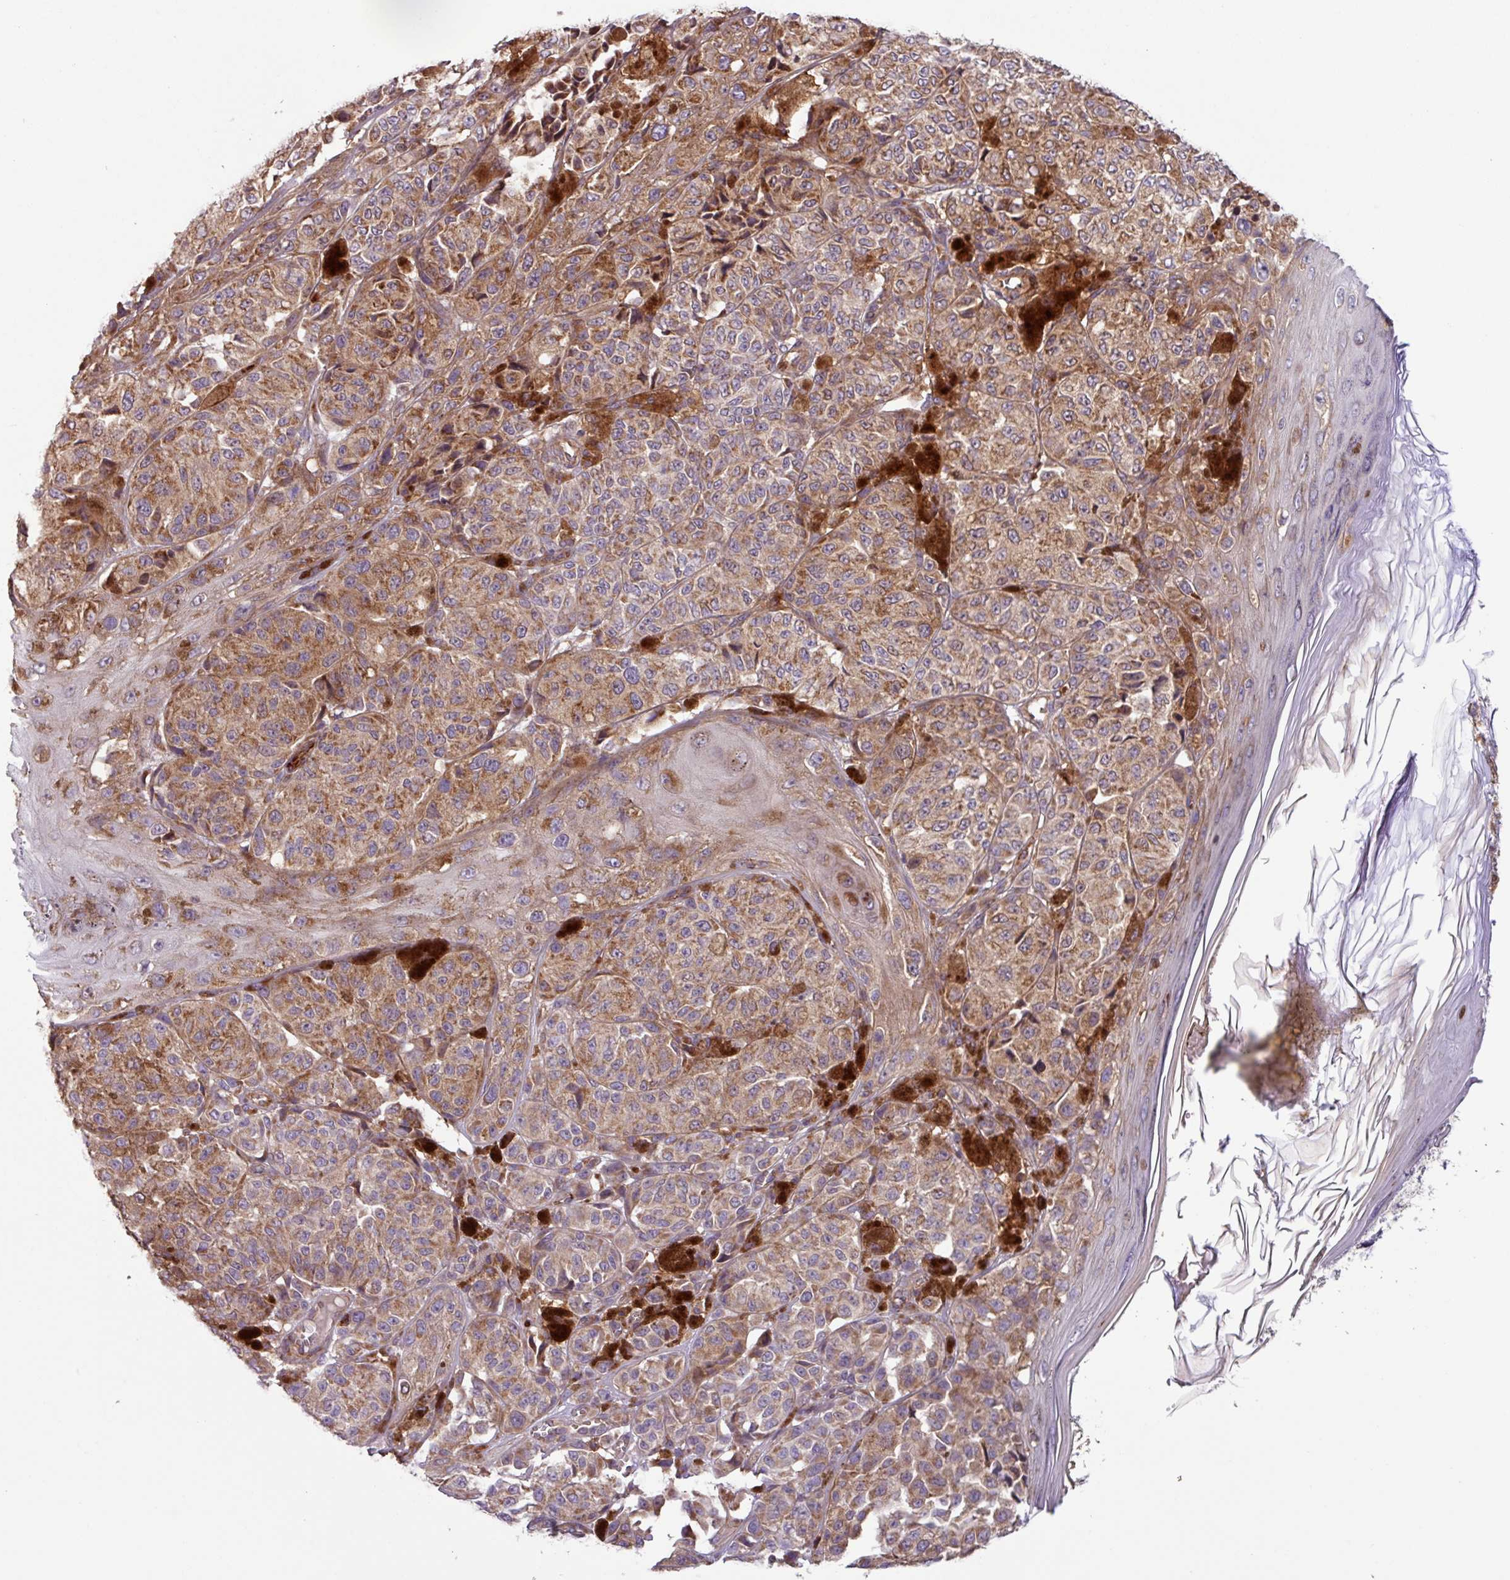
{"staining": {"intensity": "moderate", "quantity": ">75%", "location": "cytoplasmic/membranous"}, "tissue": "melanoma", "cell_type": "Tumor cells", "image_type": "cancer", "snomed": [{"axis": "morphology", "description": "Malignant melanoma, NOS"}, {"axis": "topography", "description": "Skin"}], "caption": "Human malignant melanoma stained with a brown dye demonstrates moderate cytoplasmic/membranous positive expression in about >75% of tumor cells.", "gene": "PLEKHD1", "patient": {"sex": "male", "age": 42}}